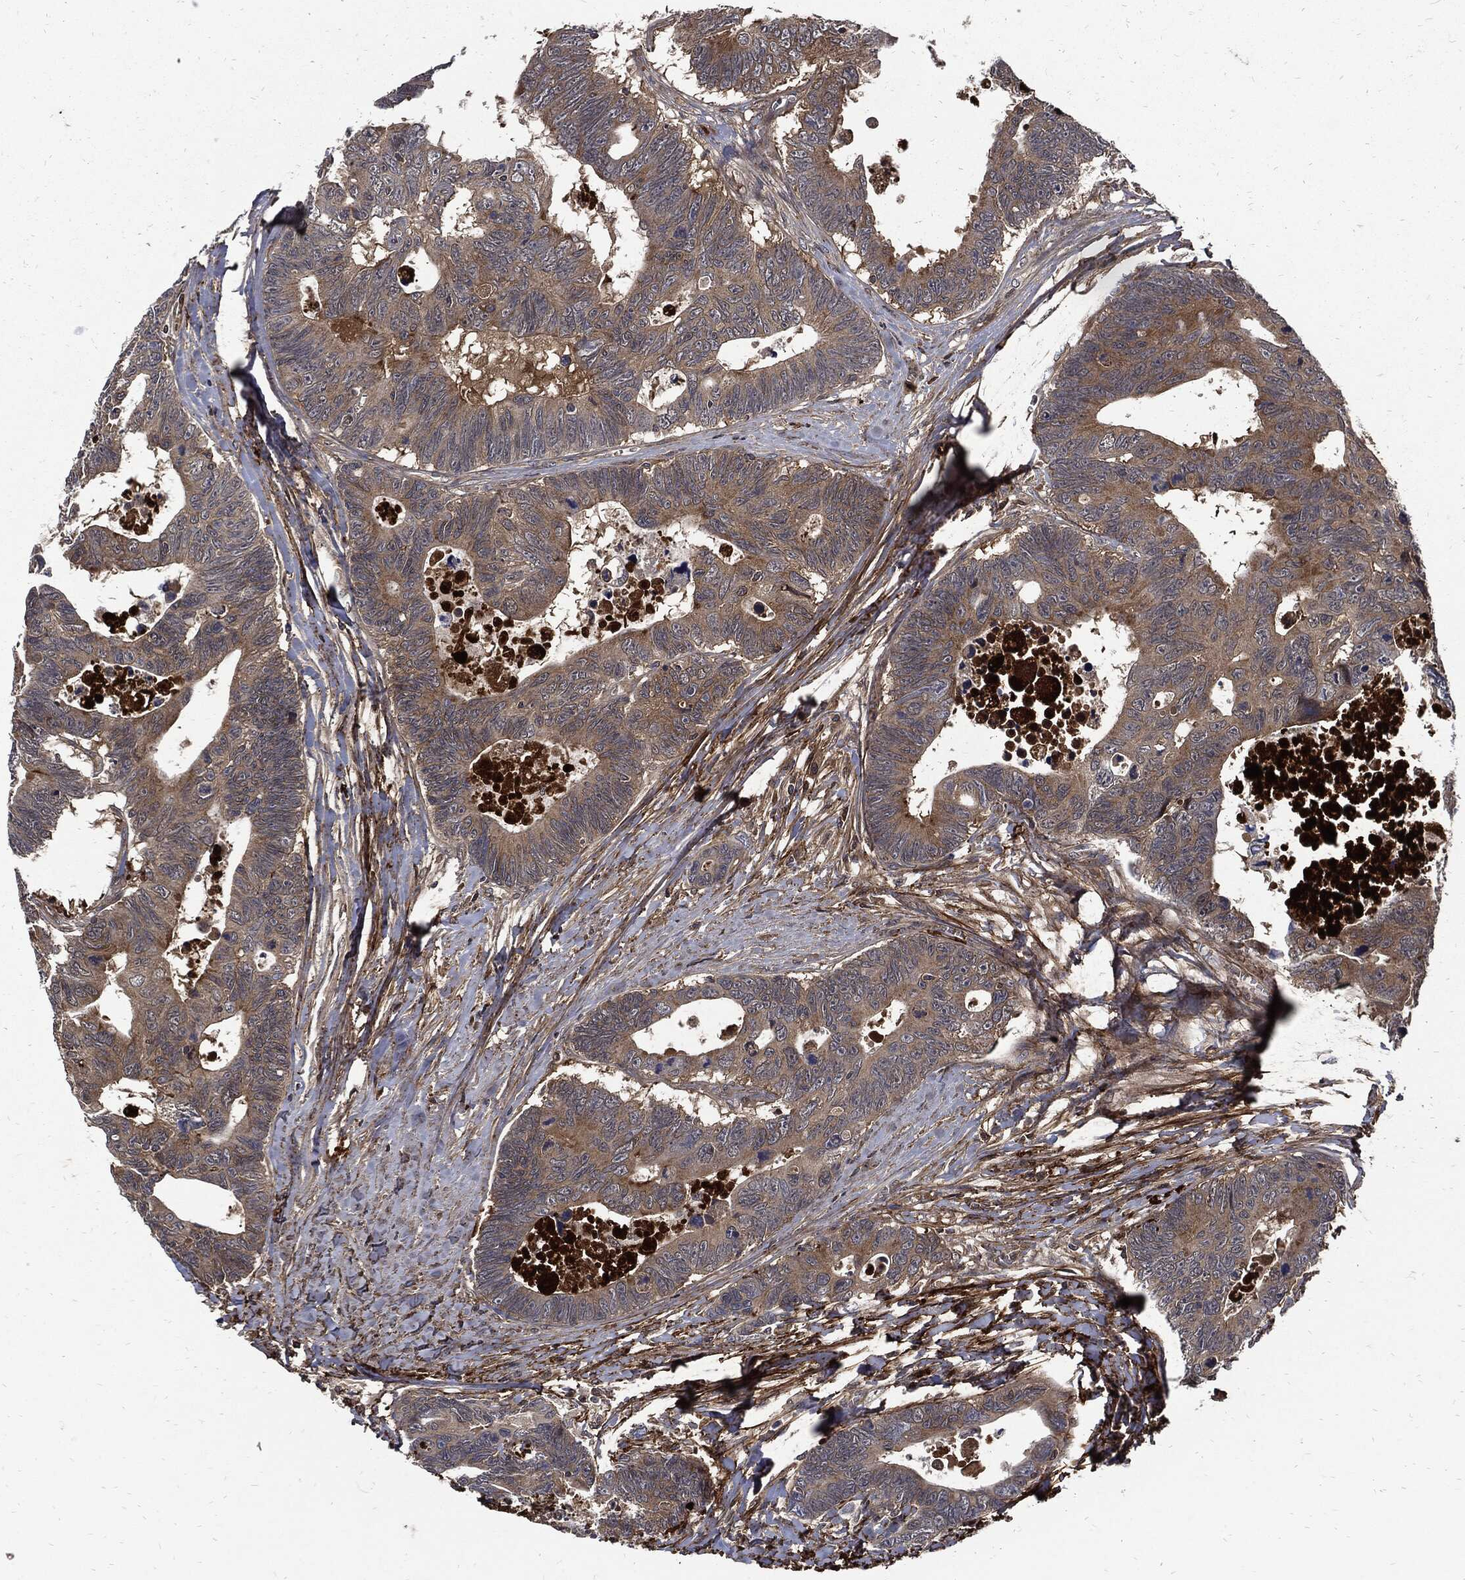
{"staining": {"intensity": "moderate", "quantity": "25%-75%", "location": "cytoplasmic/membranous"}, "tissue": "colorectal cancer", "cell_type": "Tumor cells", "image_type": "cancer", "snomed": [{"axis": "morphology", "description": "Adenocarcinoma, NOS"}, {"axis": "topography", "description": "Colon"}], "caption": "Brown immunohistochemical staining in colorectal adenocarcinoma demonstrates moderate cytoplasmic/membranous staining in about 25%-75% of tumor cells.", "gene": "CLU", "patient": {"sex": "female", "age": 77}}